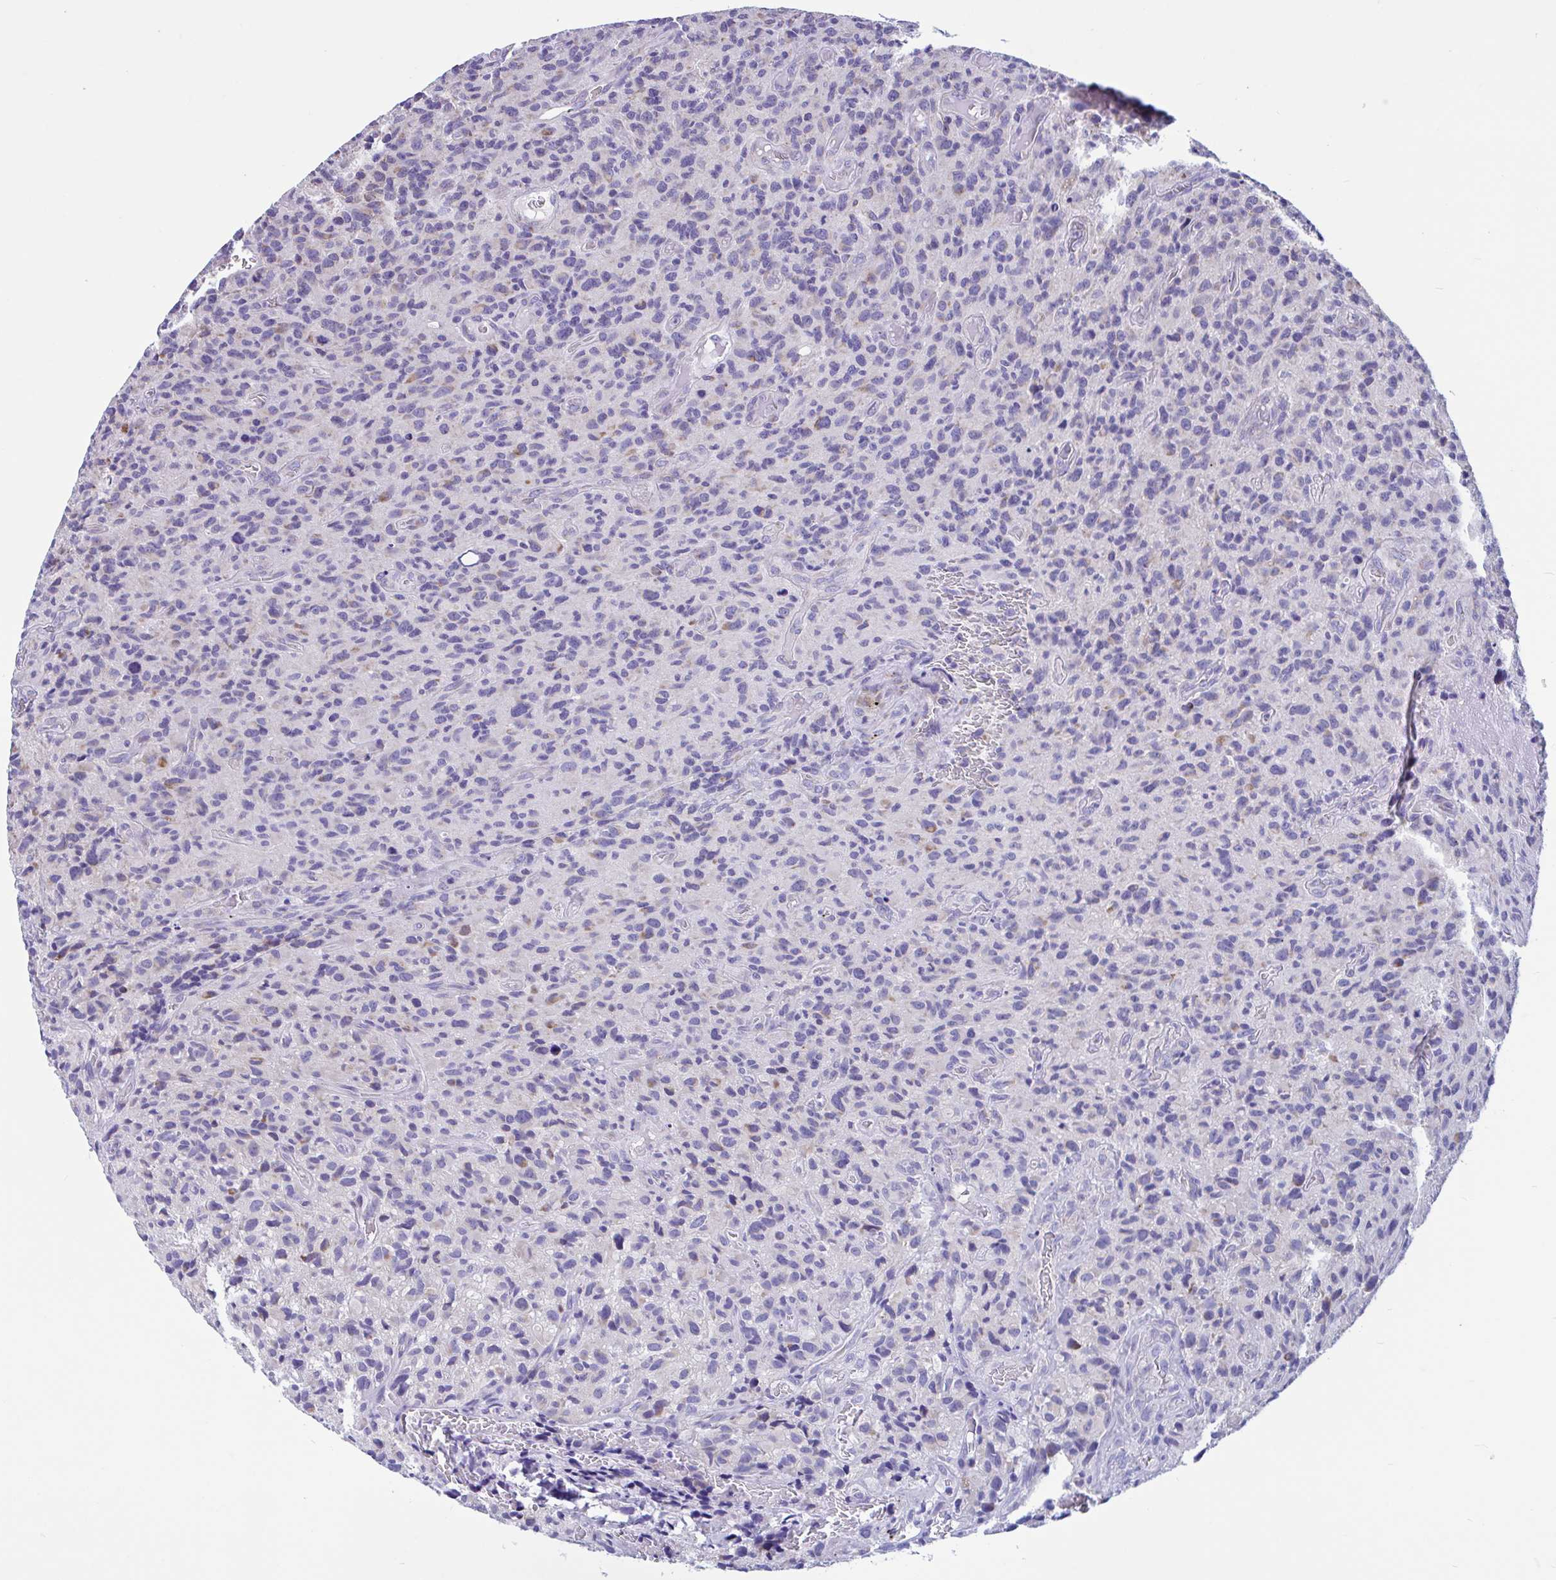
{"staining": {"intensity": "moderate", "quantity": "<25%", "location": "cytoplasmic/membranous"}, "tissue": "glioma", "cell_type": "Tumor cells", "image_type": "cancer", "snomed": [{"axis": "morphology", "description": "Glioma, malignant, High grade"}, {"axis": "topography", "description": "Brain"}], "caption": "IHC image of malignant glioma (high-grade) stained for a protein (brown), which shows low levels of moderate cytoplasmic/membranous expression in approximately <25% of tumor cells.", "gene": "OR13A1", "patient": {"sex": "male", "age": 76}}